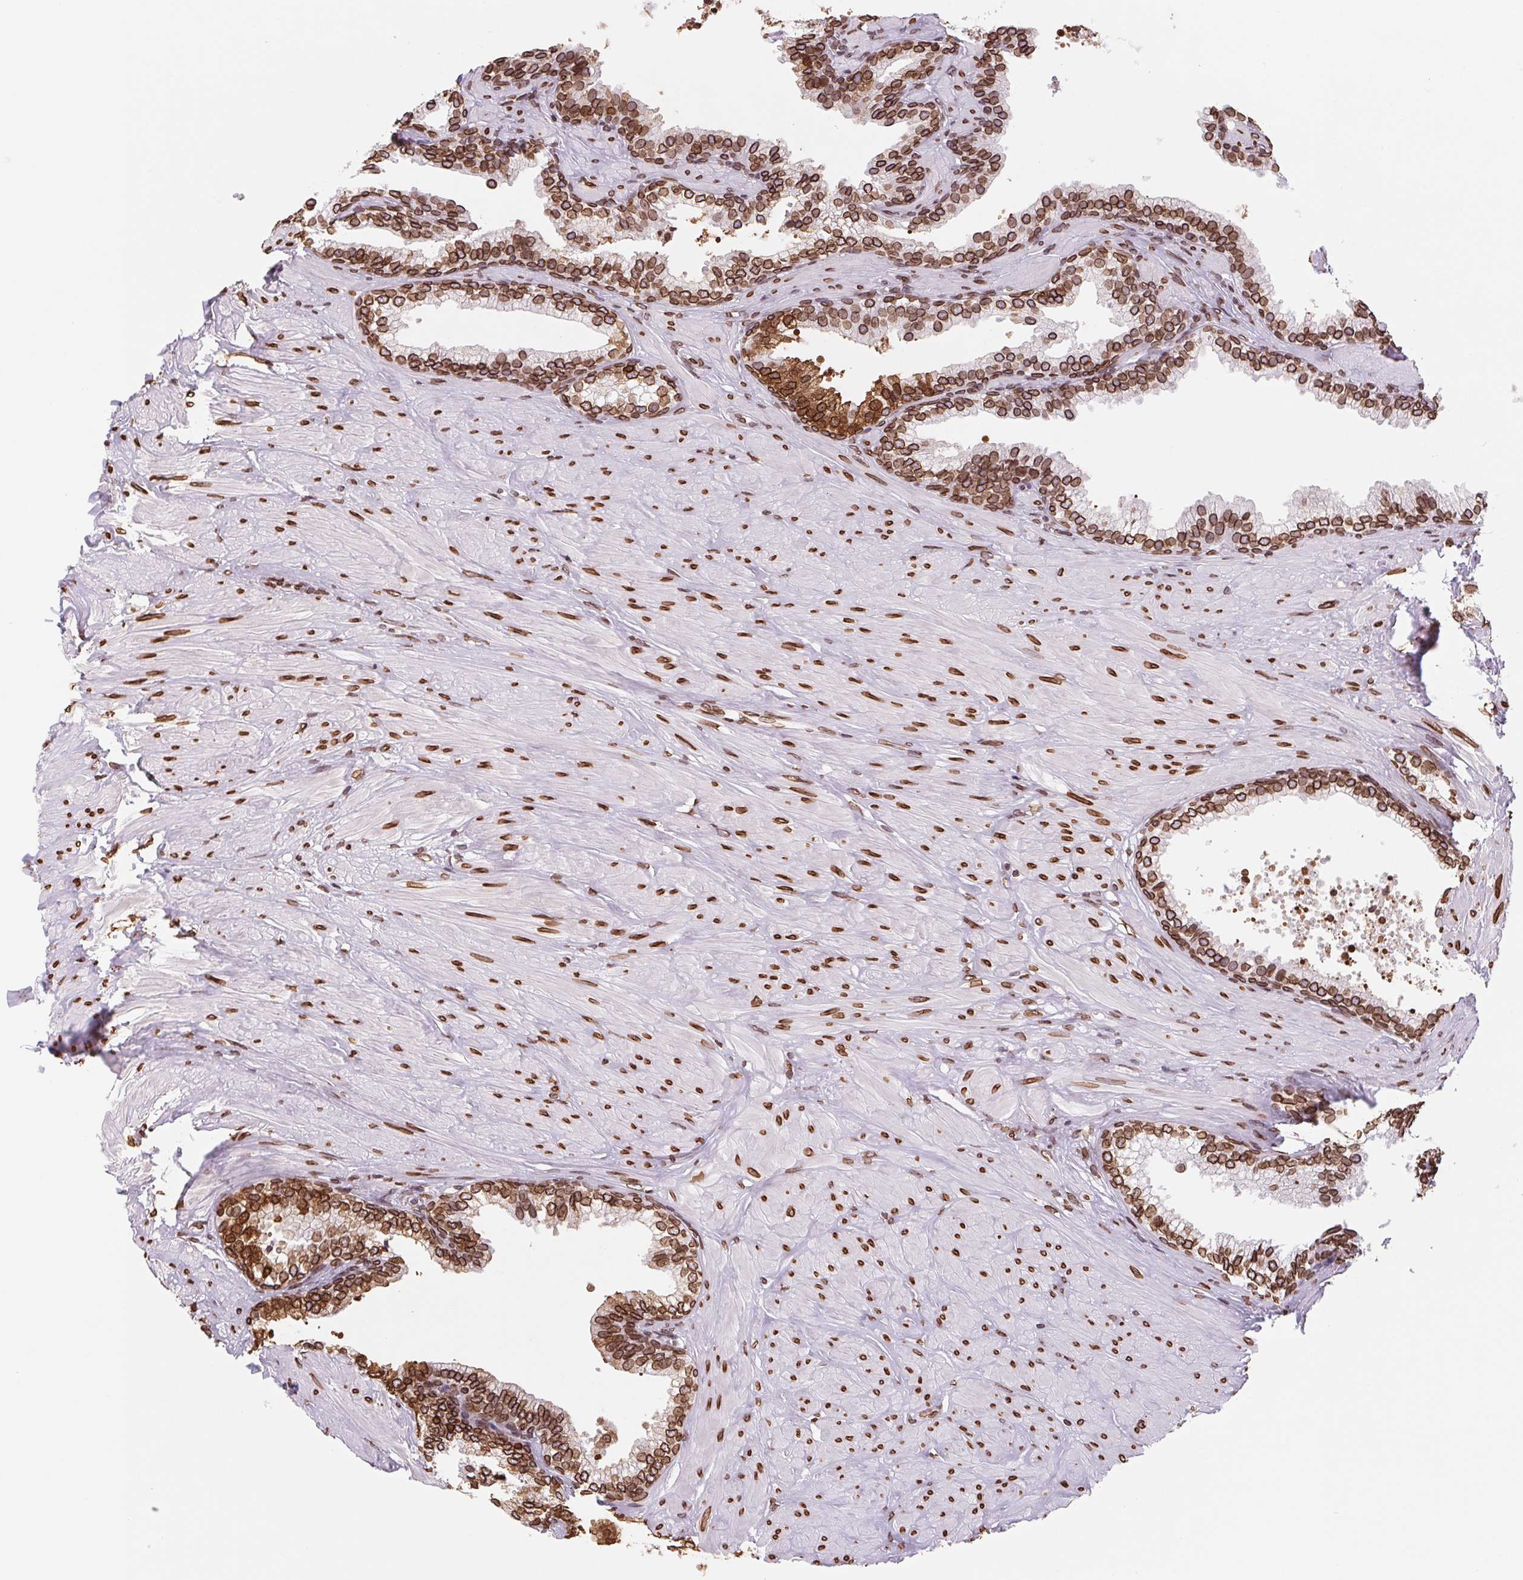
{"staining": {"intensity": "strong", "quantity": ">75%", "location": "cytoplasmic/membranous,nuclear"}, "tissue": "prostate", "cell_type": "Glandular cells", "image_type": "normal", "snomed": [{"axis": "morphology", "description": "Normal tissue, NOS"}, {"axis": "topography", "description": "Prostate"}, {"axis": "topography", "description": "Peripheral nerve tissue"}], "caption": "DAB (3,3'-diaminobenzidine) immunohistochemical staining of benign prostate shows strong cytoplasmic/membranous,nuclear protein positivity in about >75% of glandular cells. (IHC, brightfield microscopy, high magnification).", "gene": "LMNB2", "patient": {"sex": "male", "age": 55}}